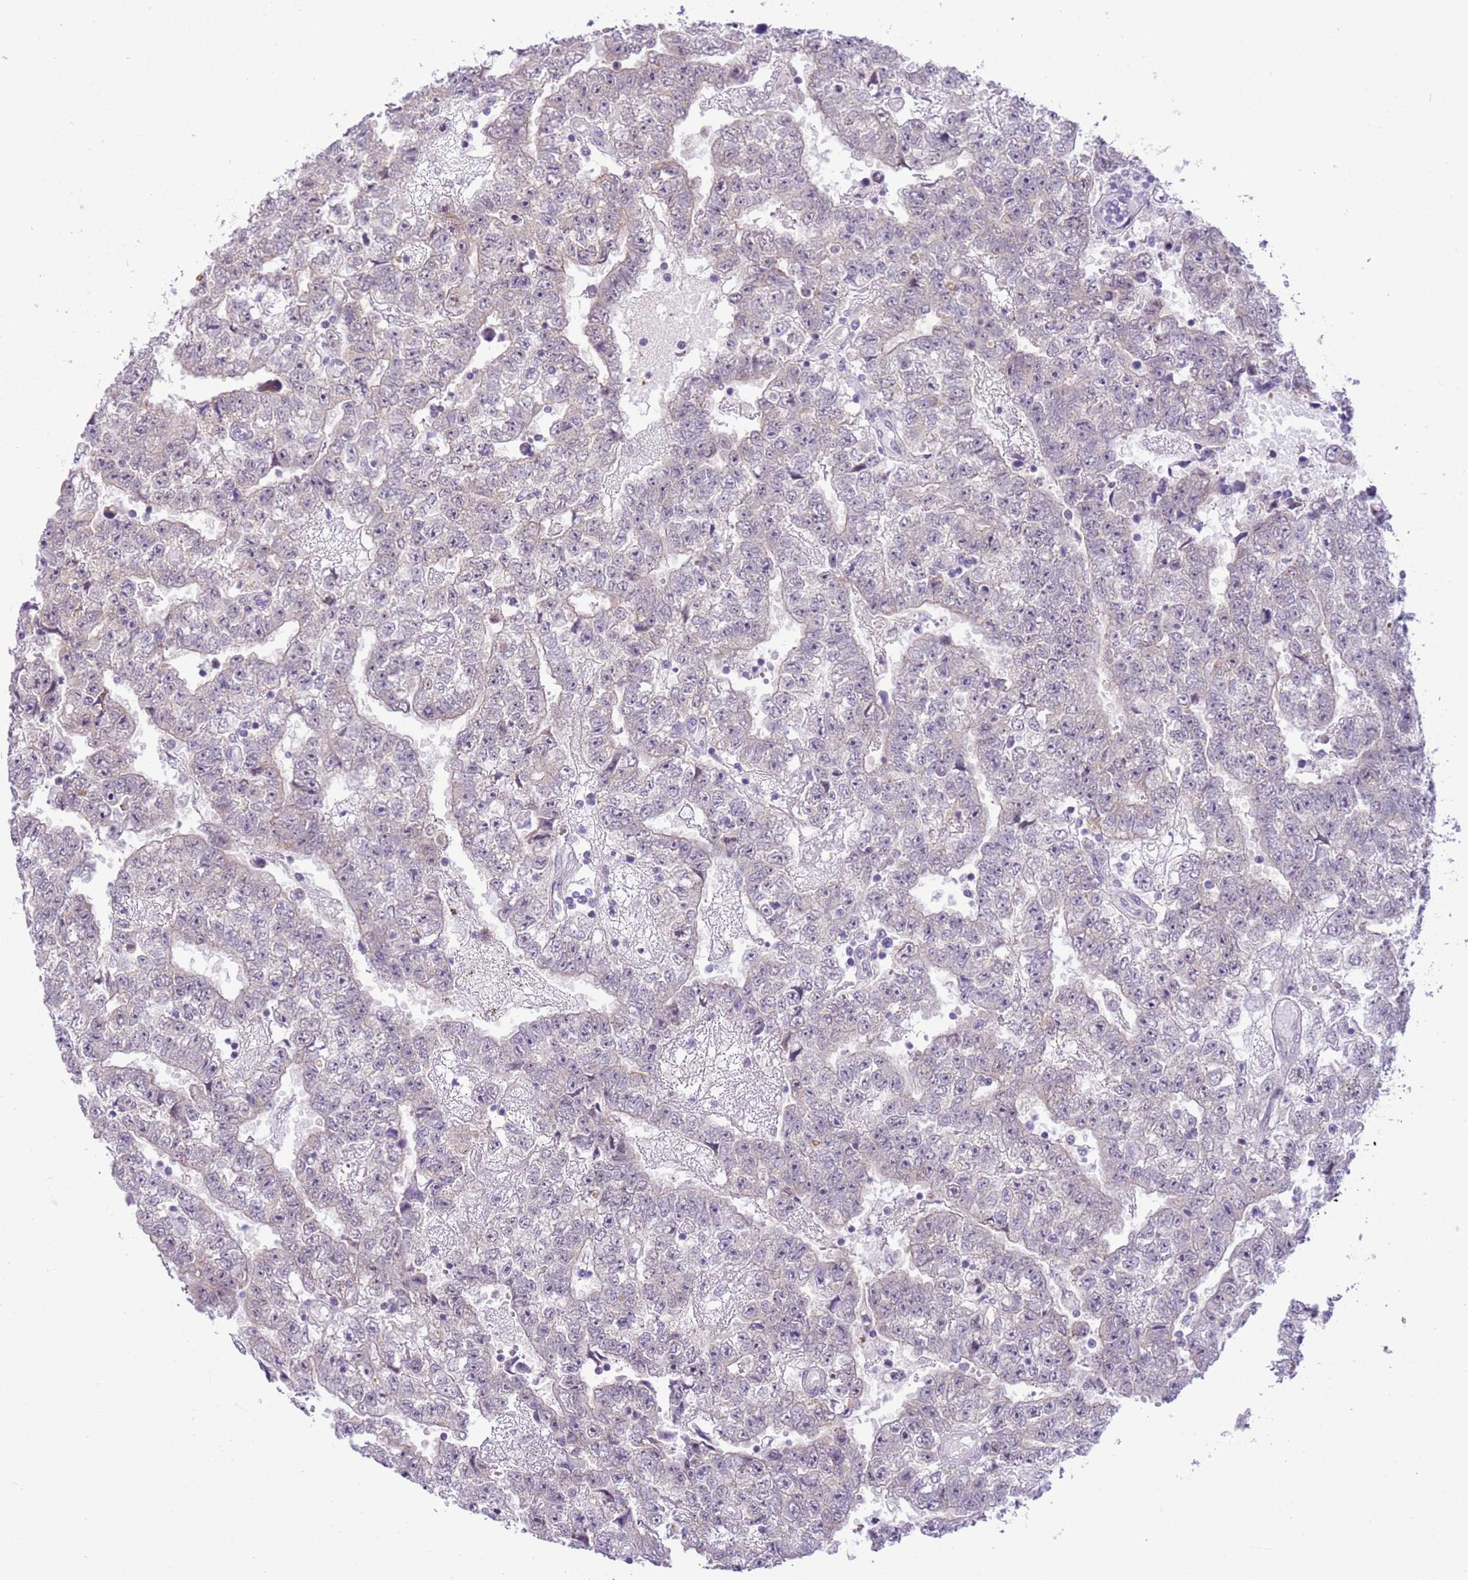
{"staining": {"intensity": "negative", "quantity": "none", "location": "none"}, "tissue": "testis cancer", "cell_type": "Tumor cells", "image_type": "cancer", "snomed": [{"axis": "morphology", "description": "Carcinoma, Embryonal, NOS"}, {"axis": "topography", "description": "Testis"}], "caption": "A high-resolution histopathology image shows immunohistochemistry (IHC) staining of embryonal carcinoma (testis), which shows no significant positivity in tumor cells.", "gene": "FAM120C", "patient": {"sex": "male", "age": 25}}